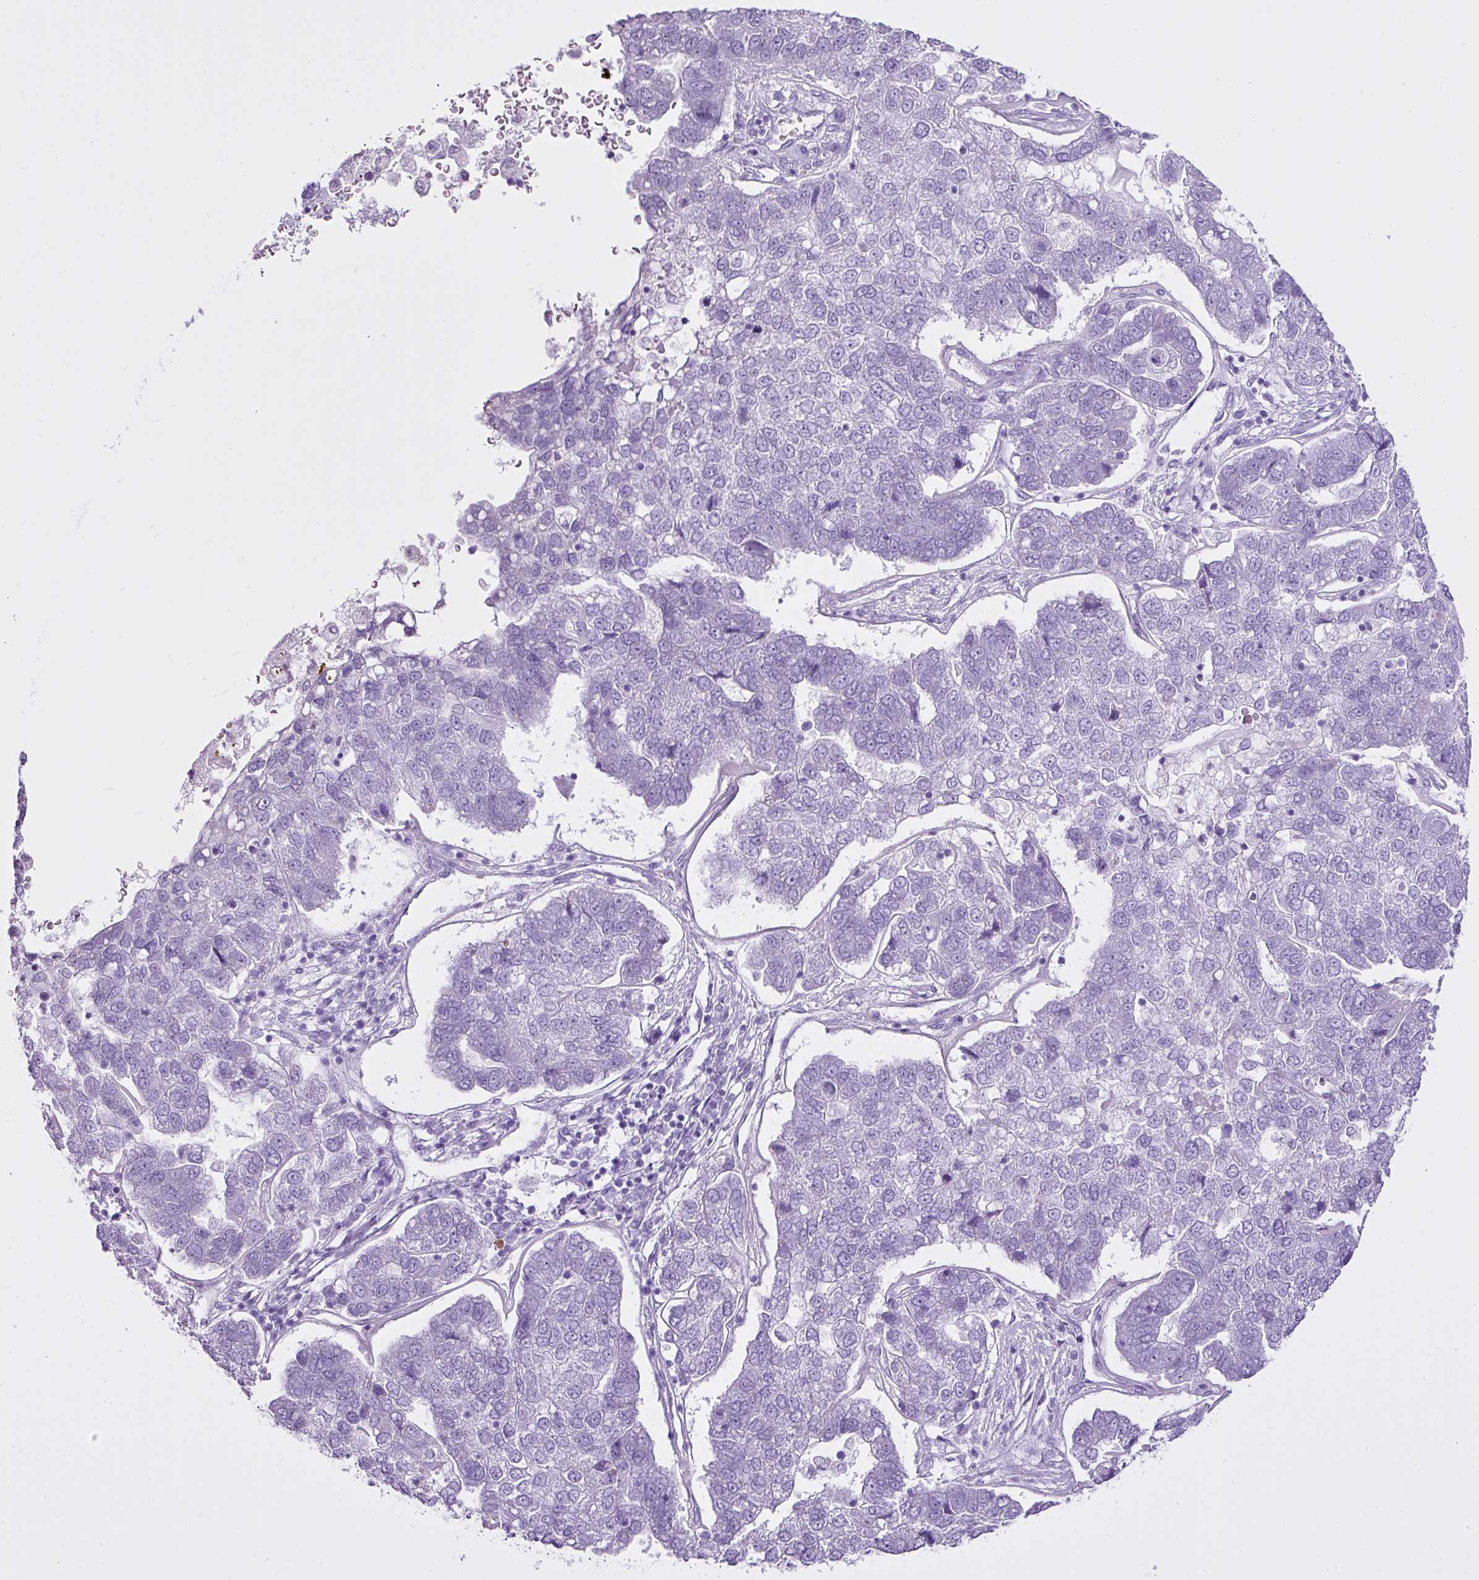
{"staining": {"intensity": "negative", "quantity": "none", "location": "none"}, "tissue": "pancreatic cancer", "cell_type": "Tumor cells", "image_type": "cancer", "snomed": [{"axis": "morphology", "description": "Adenocarcinoma, NOS"}, {"axis": "topography", "description": "Pancreas"}], "caption": "The image displays no staining of tumor cells in pancreatic adenocarcinoma.", "gene": "LILRB4", "patient": {"sex": "female", "age": 61}}